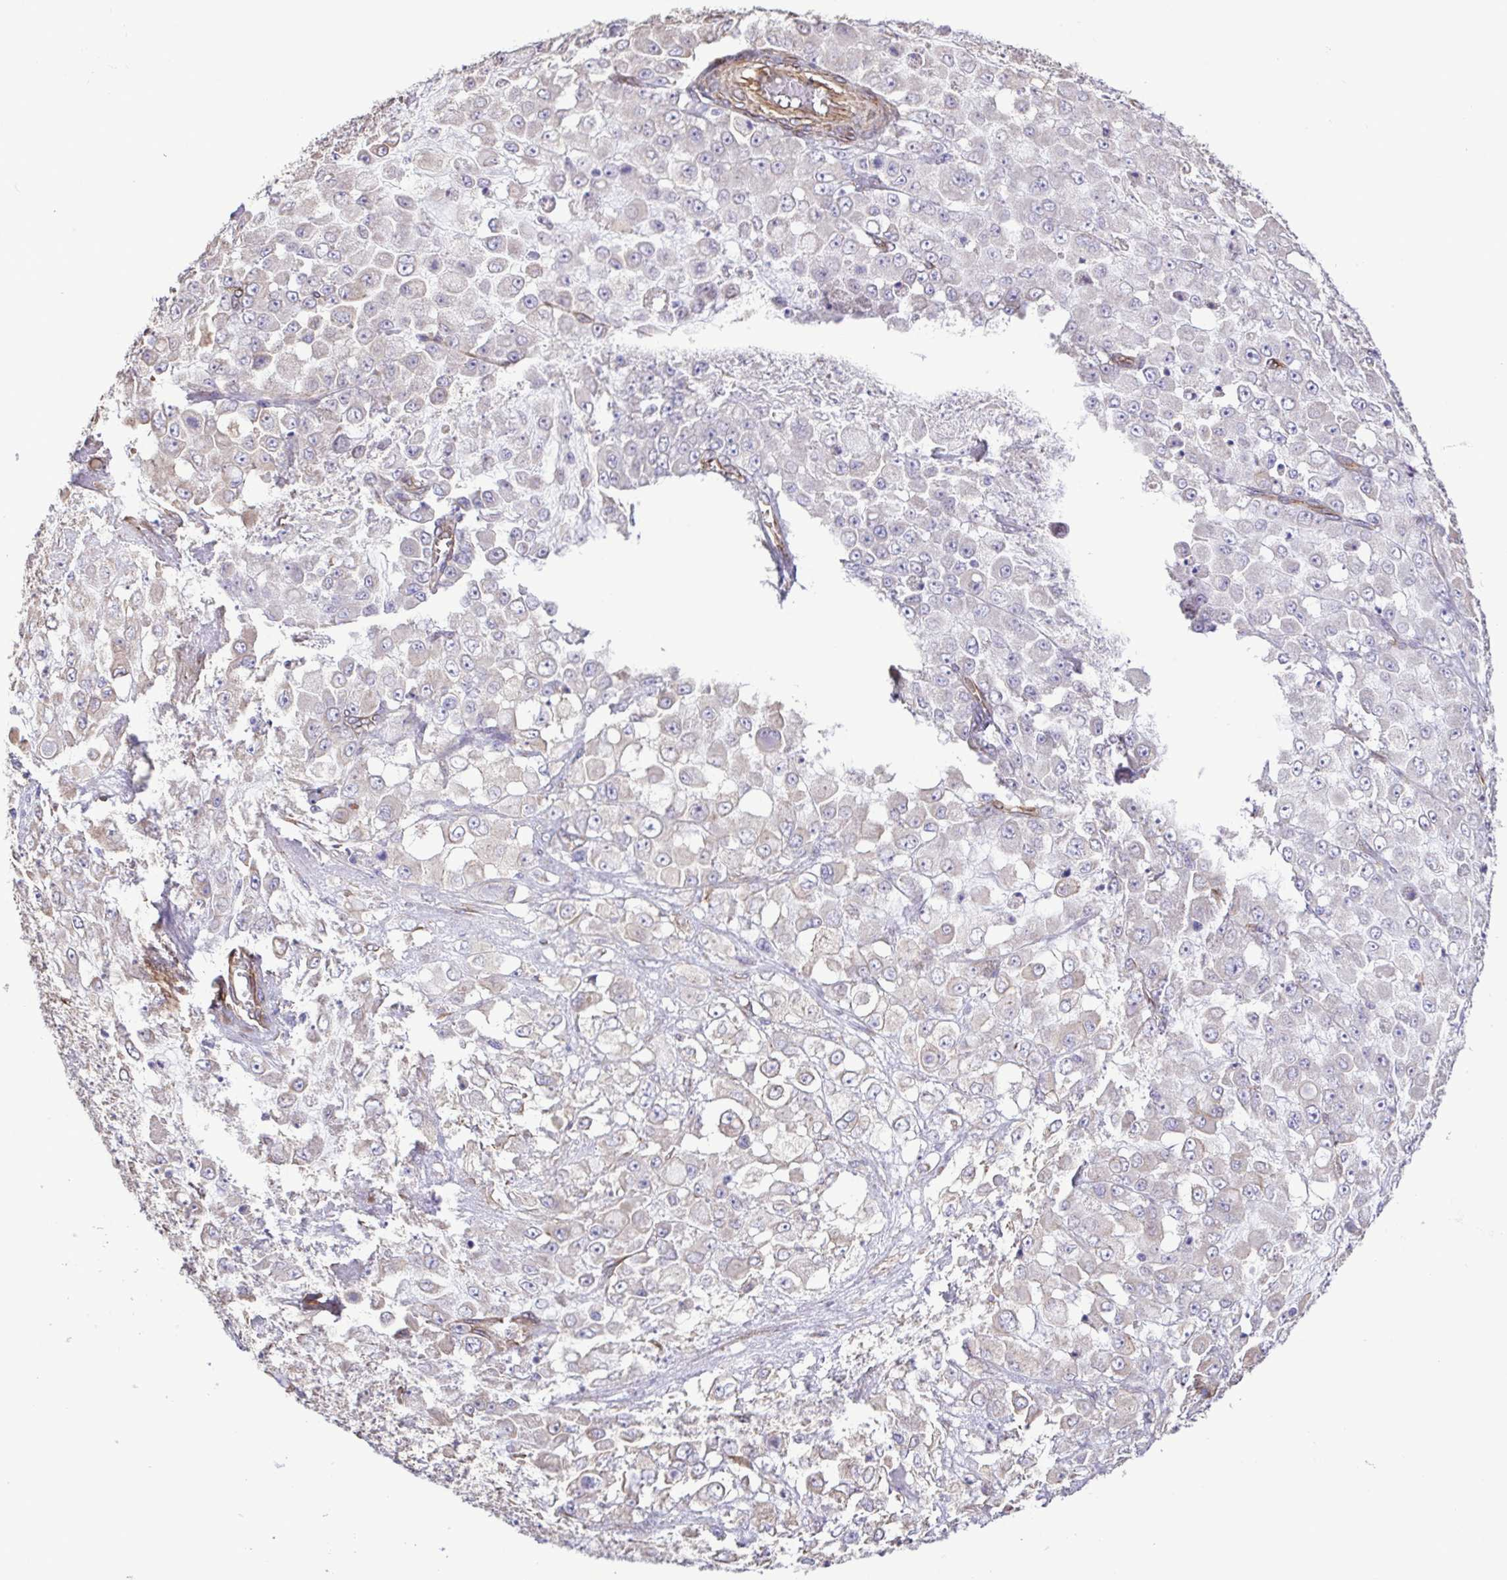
{"staining": {"intensity": "negative", "quantity": "none", "location": "none"}, "tissue": "stomach cancer", "cell_type": "Tumor cells", "image_type": "cancer", "snomed": [{"axis": "morphology", "description": "Adenocarcinoma, NOS"}, {"axis": "topography", "description": "Stomach"}], "caption": "This is an immunohistochemistry histopathology image of human adenocarcinoma (stomach). There is no positivity in tumor cells.", "gene": "FLT1", "patient": {"sex": "female", "age": 76}}